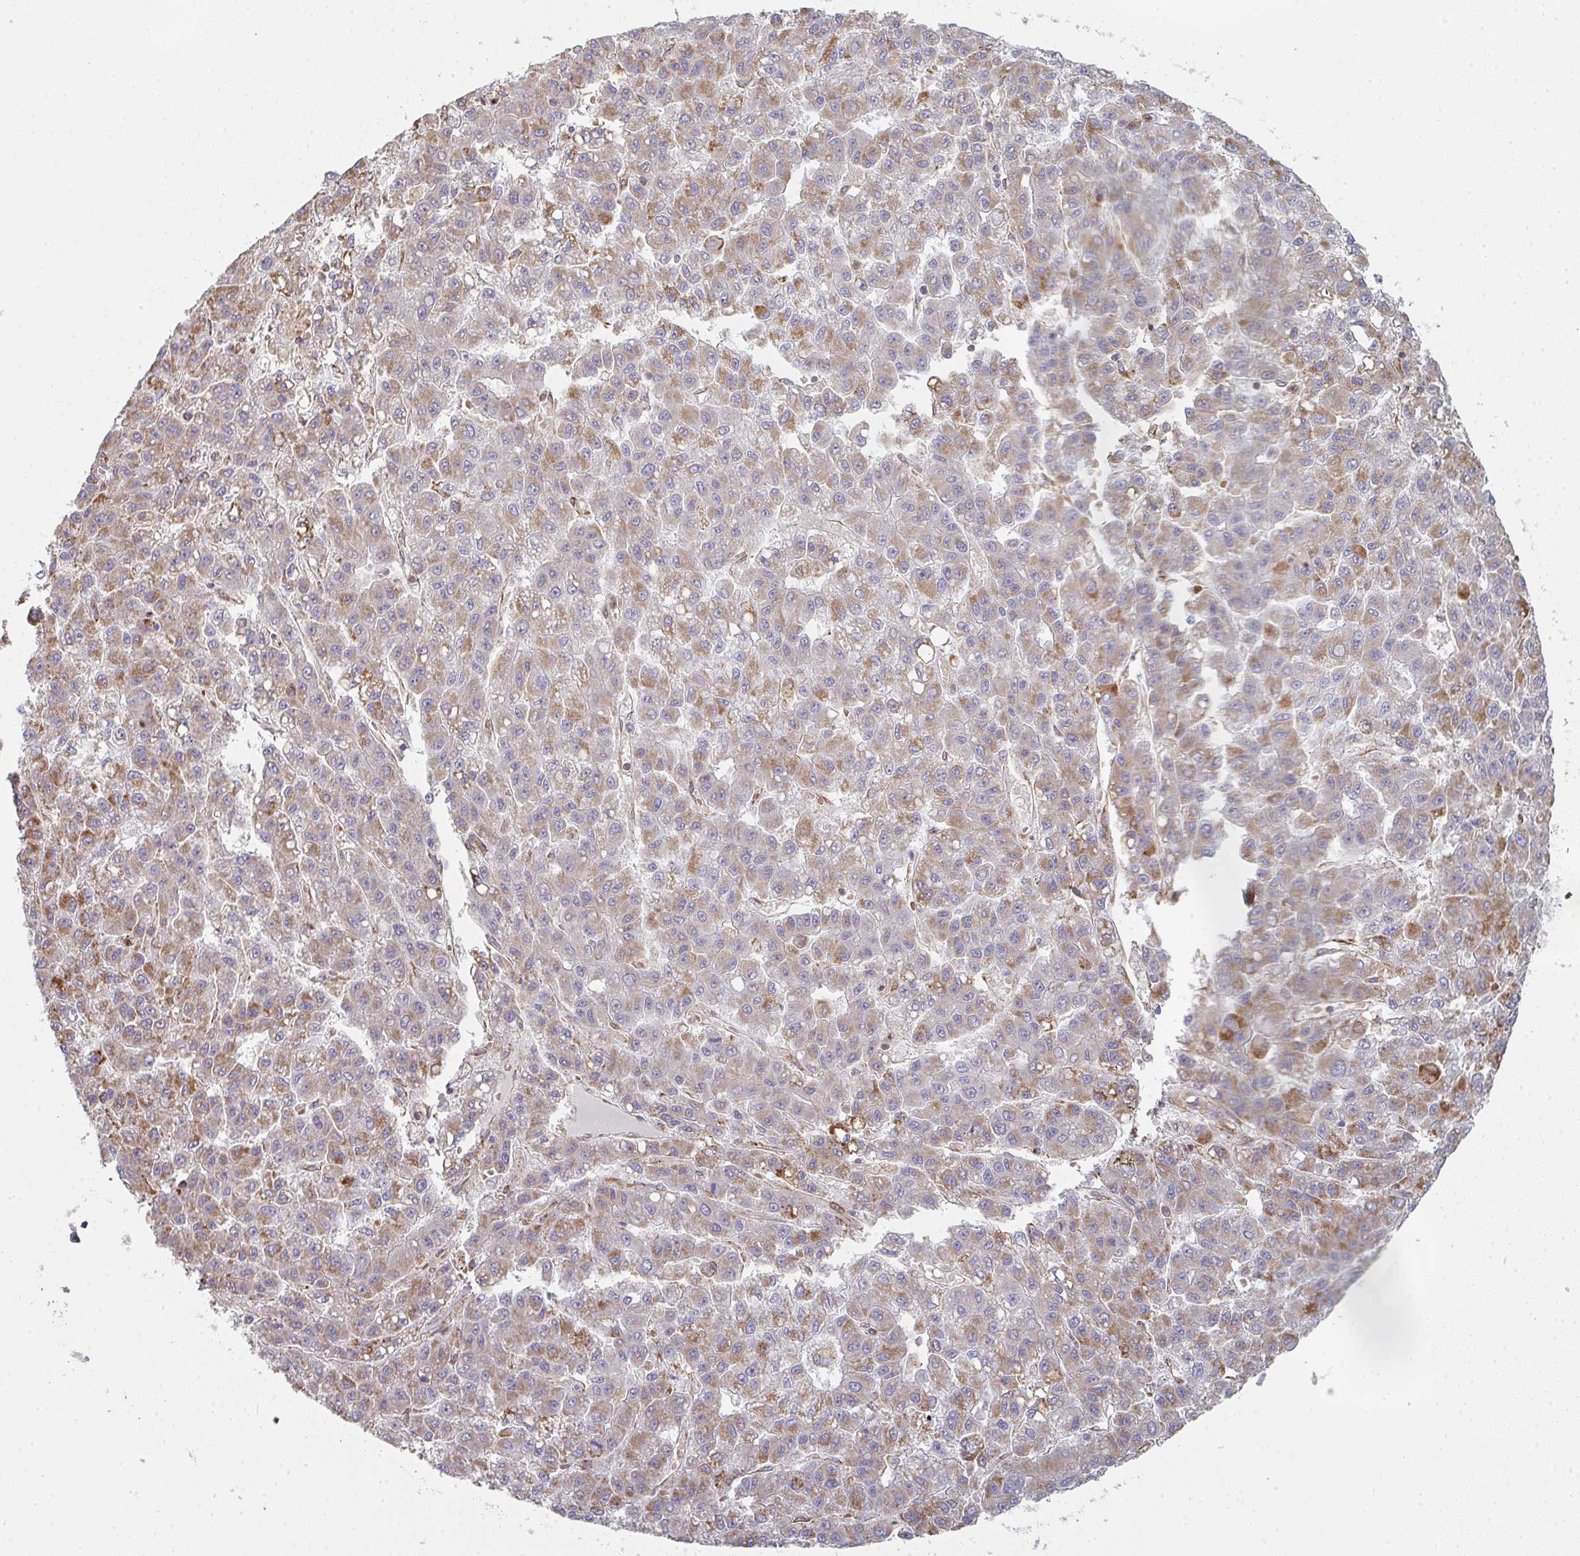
{"staining": {"intensity": "moderate", "quantity": ">75%", "location": "cytoplasmic/membranous"}, "tissue": "liver cancer", "cell_type": "Tumor cells", "image_type": "cancer", "snomed": [{"axis": "morphology", "description": "Carcinoma, Hepatocellular, NOS"}, {"axis": "topography", "description": "Liver"}], "caption": "About >75% of tumor cells in human liver cancer (hepatocellular carcinoma) display moderate cytoplasmic/membranous protein staining as visualized by brown immunohistochemical staining.", "gene": "ZNF526", "patient": {"sex": "male", "age": 70}}